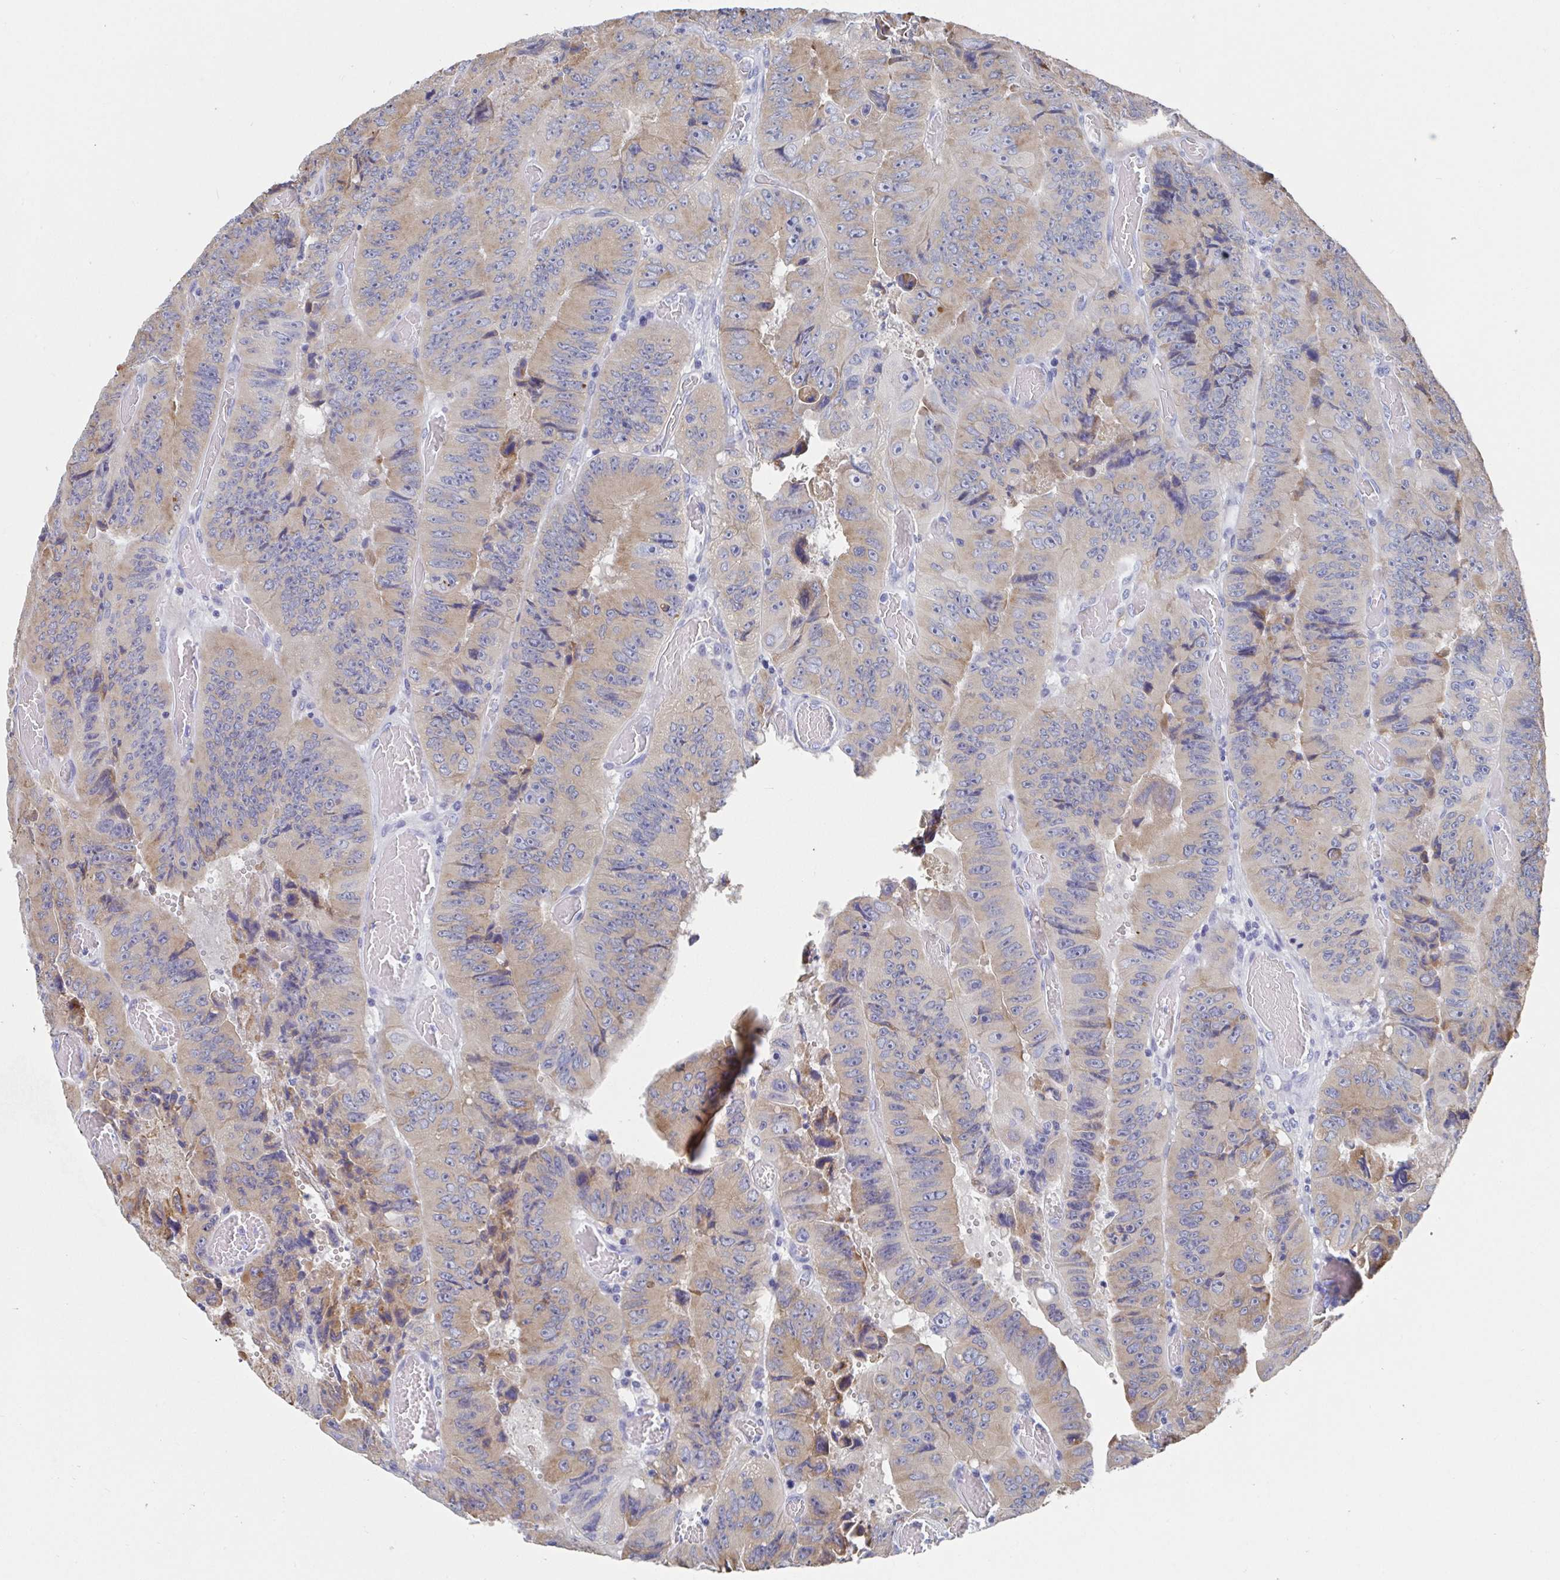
{"staining": {"intensity": "moderate", "quantity": ">75%", "location": "cytoplasmic/membranous"}, "tissue": "colorectal cancer", "cell_type": "Tumor cells", "image_type": "cancer", "snomed": [{"axis": "morphology", "description": "Adenocarcinoma, NOS"}, {"axis": "topography", "description": "Colon"}], "caption": "Immunohistochemical staining of human colorectal adenocarcinoma exhibits medium levels of moderate cytoplasmic/membranous expression in approximately >75% of tumor cells.", "gene": "TAS2R39", "patient": {"sex": "female", "age": 84}}